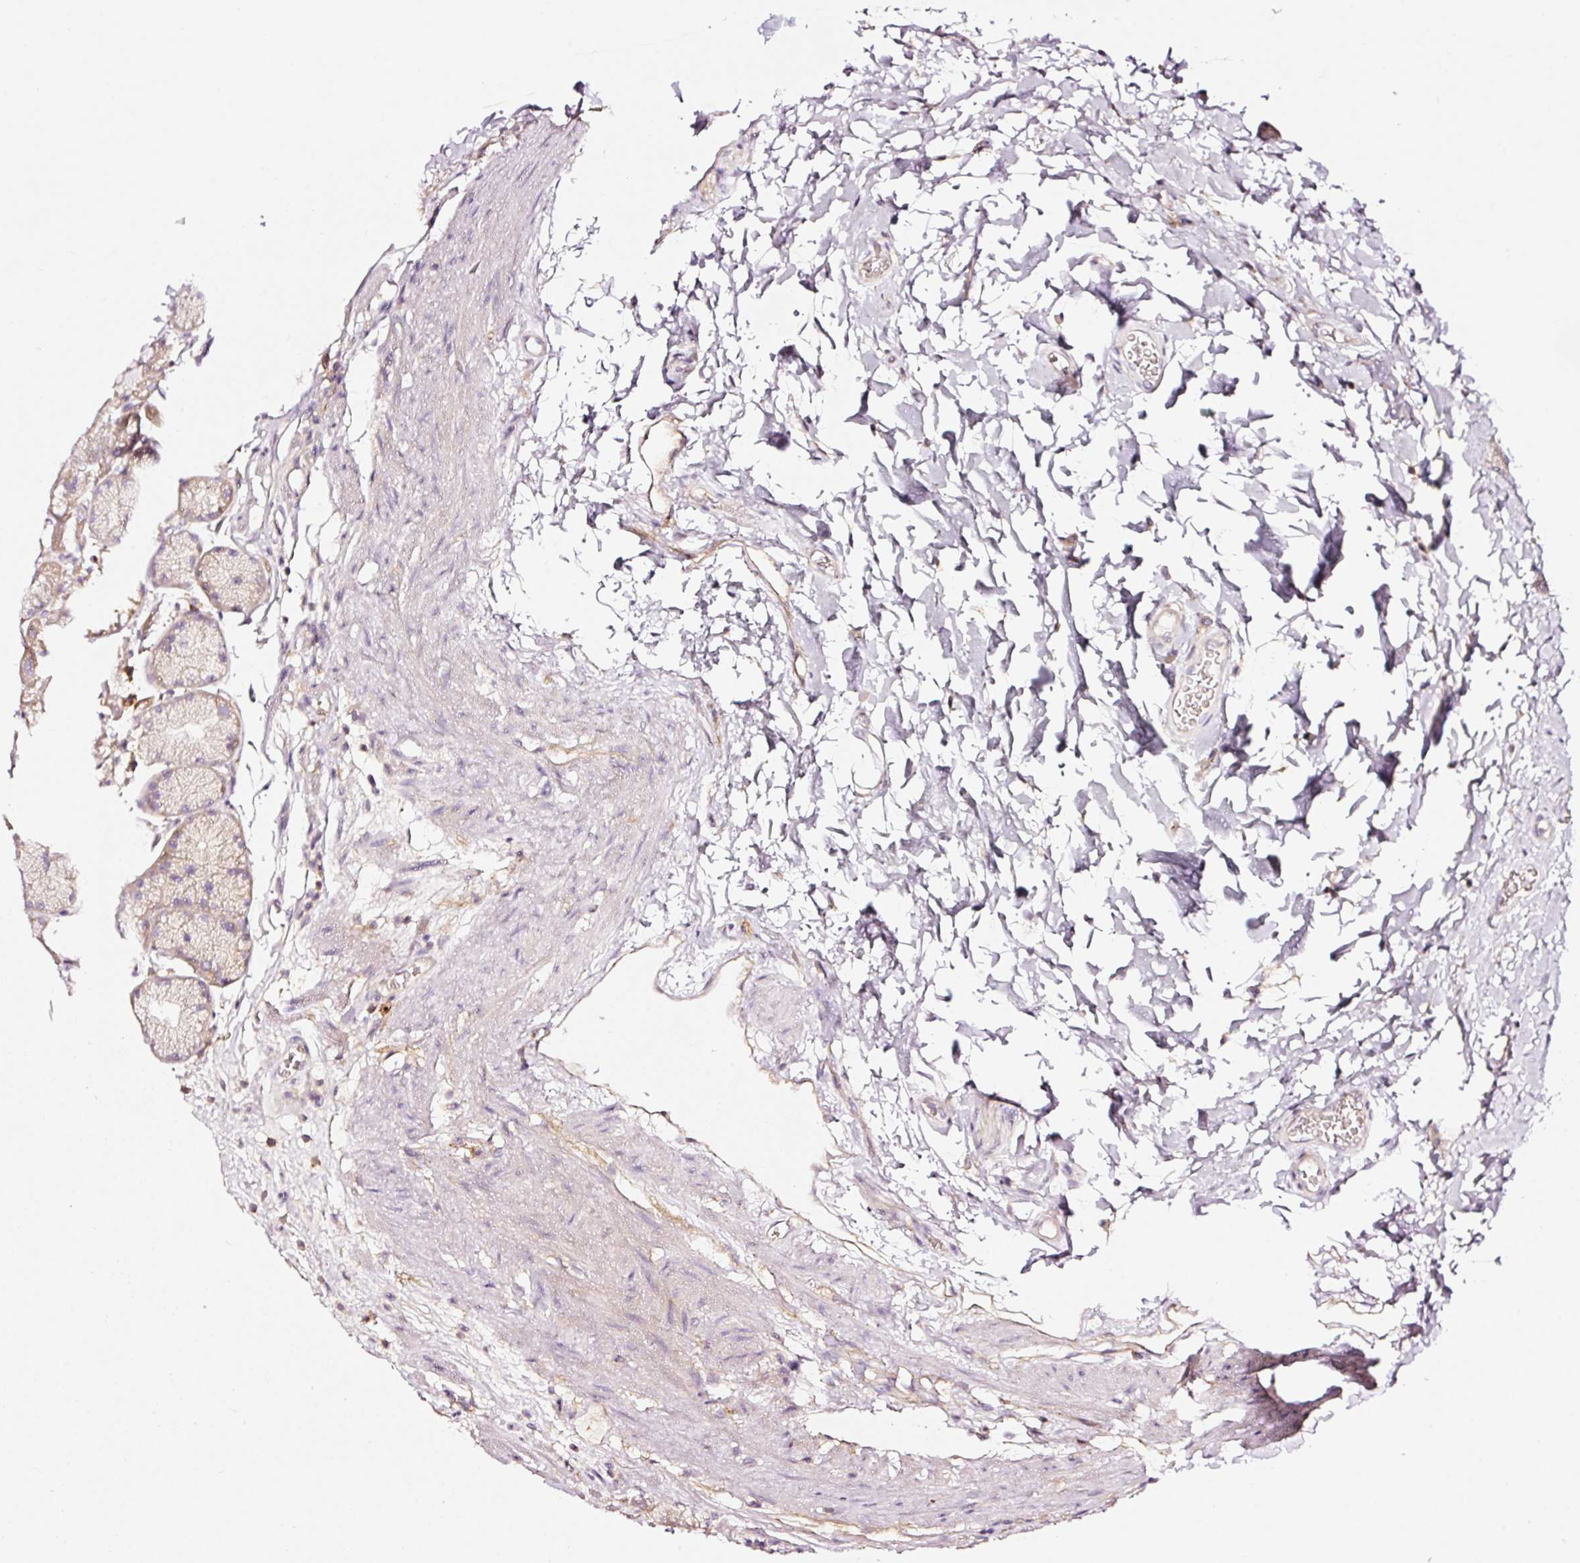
{"staining": {"intensity": "moderate", "quantity": "<25%", "location": "cytoplasmic/membranous"}, "tissue": "stomach", "cell_type": "Glandular cells", "image_type": "normal", "snomed": [{"axis": "morphology", "description": "Normal tissue, NOS"}, {"axis": "topography", "description": "Stomach, lower"}], "caption": "Human stomach stained with a brown dye exhibits moderate cytoplasmic/membranous positive expression in about <25% of glandular cells.", "gene": "CD47", "patient": {"sex": "male", "age": 67}}